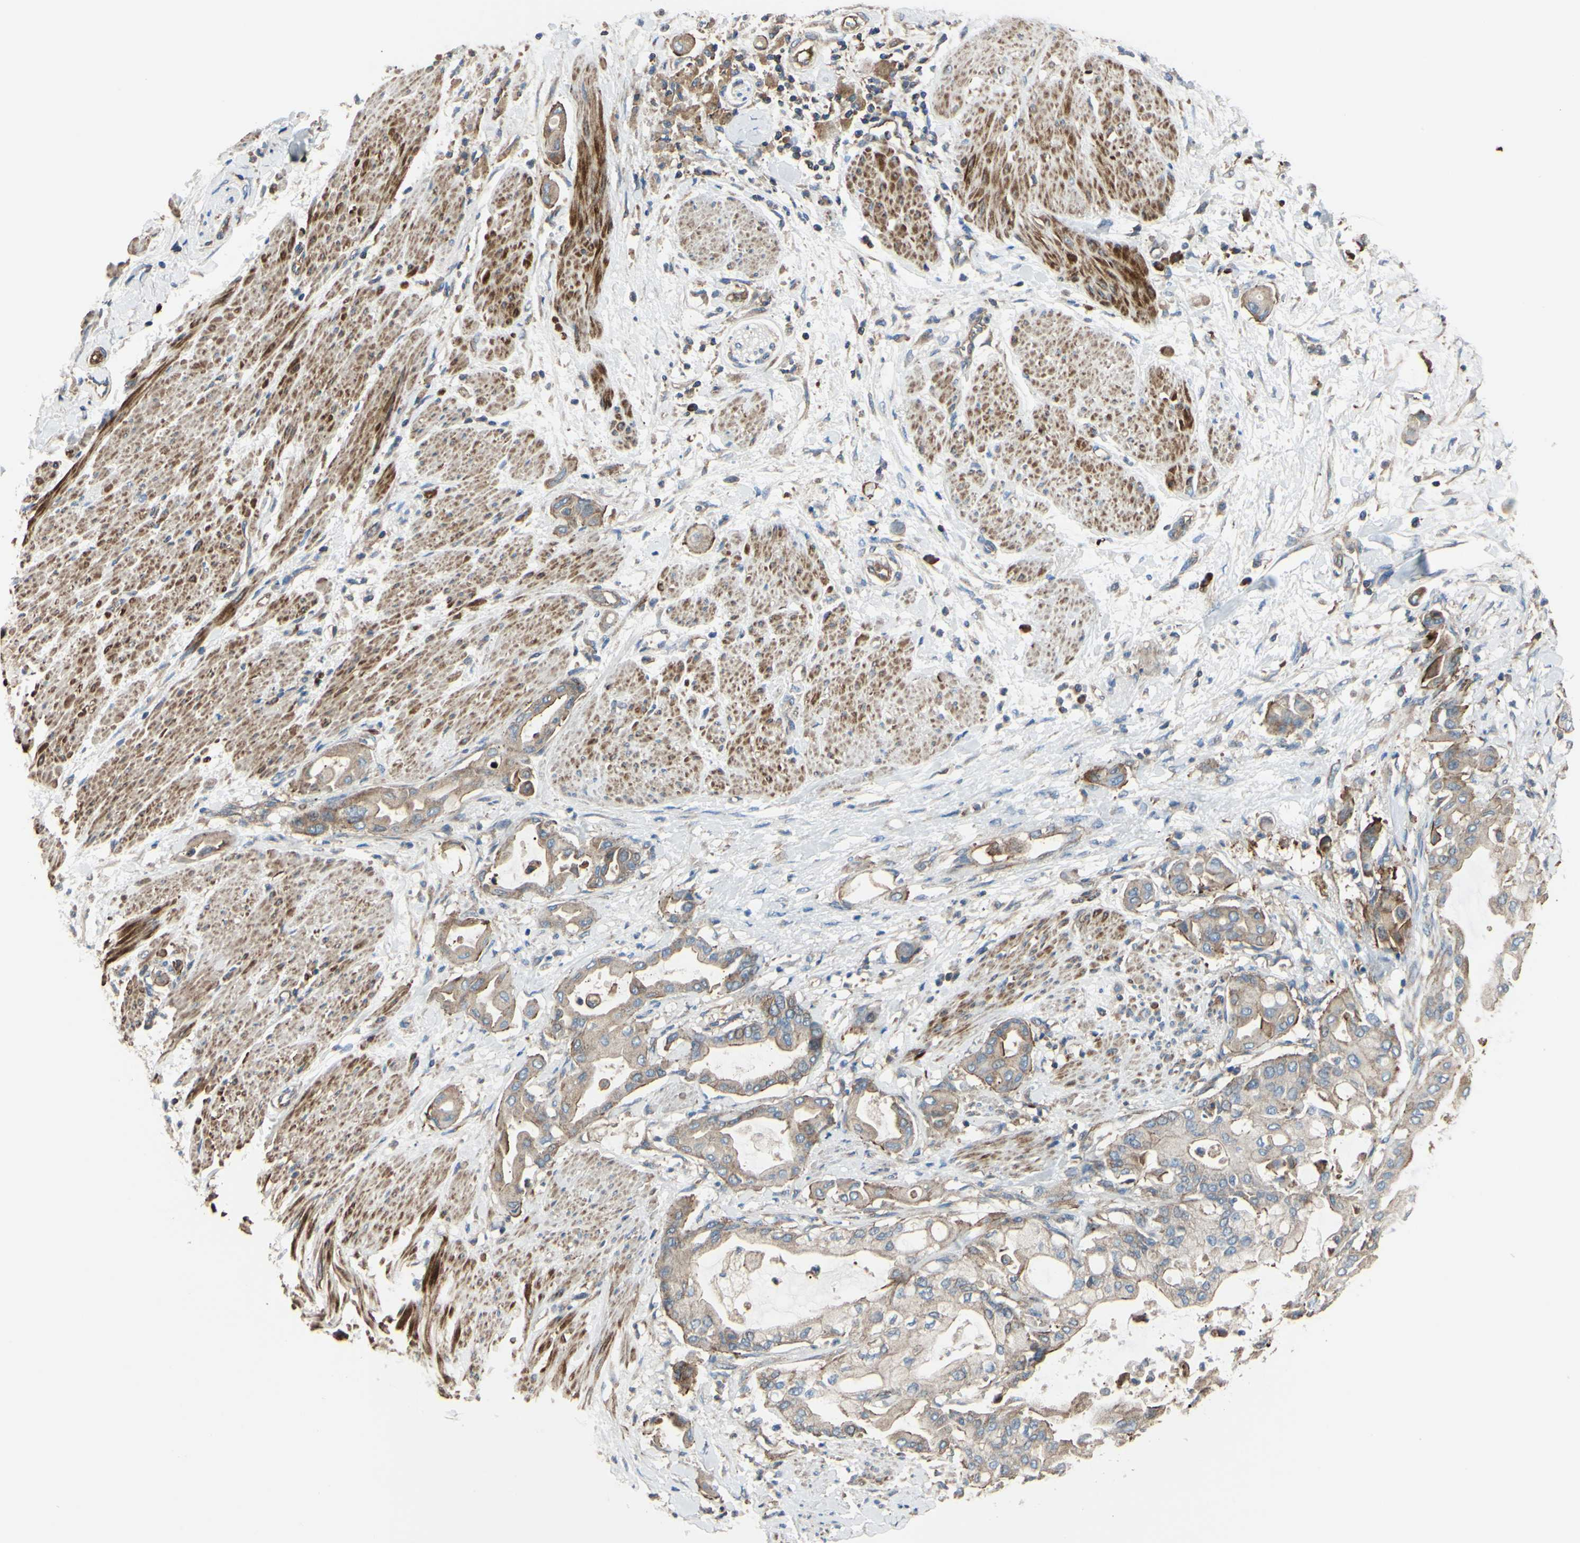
{"staining": {"intensity": "moderate", "quantity": ">75%", "location": "cytoplasmic/membranous"}, "tissue": "pancreatic cancer", "cell_type": "Tumor cells", "image_type": "cancer", "snomed": [{"axis": "morphology", "description": "Adenocarcinoma, NOS"}, {"axis": "morphology", "description": "Adenocarcinoma, metastatic, NOS"}, {"axis": "topography", "description": "Lymph node"}, {"axis": "topography", "description": "Pancreas"}, {"axis": "topography", "description": "Duodenum"}], "caption": "DAB (3,3'-diaminobenzidine) immunohistochemical staining of pancreatic metastatic adenocarcinoma shows moderate cytoplasmic/membranous protein expression in approximately >75% of tumor cells.", "gene": "BECN1", "patient": {"sex": "female", "age": 64}}